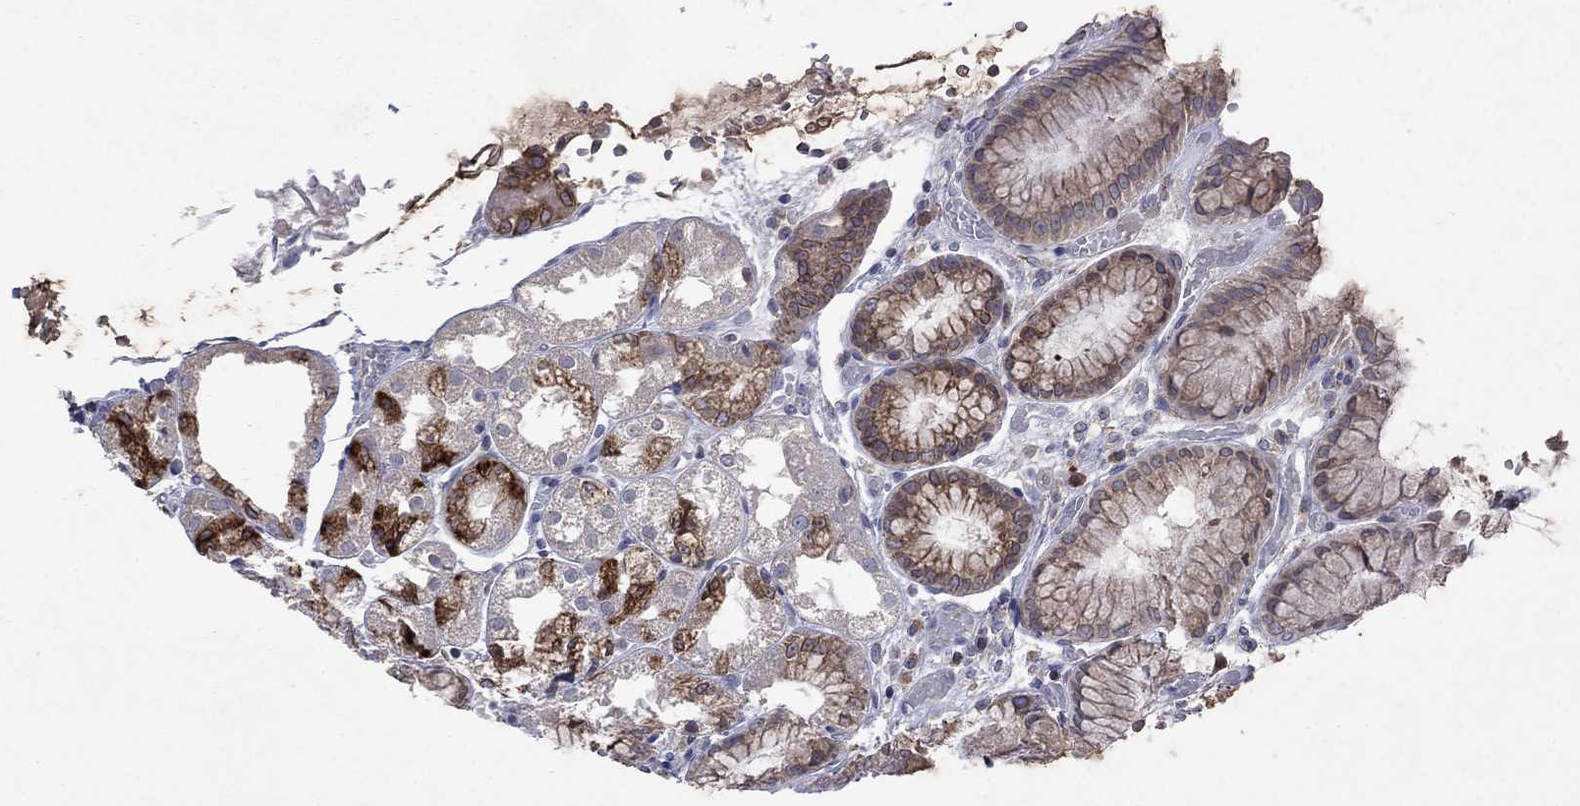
{"staining": {"intensity": "strong", "quantity": "<25%", "location": "cytoplasmic/membranous"}, "tissue": "stomach", "cell_type": "Glandular cells", "image_type": "normal", "snomed": [{"axis": "morphology", "description": "Normal tissue, NOS"}, {"axis": "topography", "description": "Stomach, upper"}], "caption": "A histopathology image showing strong cytoplasmic/membranous staining in approximately <25% of glandular cells in unremarkable stomach, as visualized by brown immunohistochemical staining.", "gene": "TMEM97", "patient": {"sex": "male", "age": 72}}